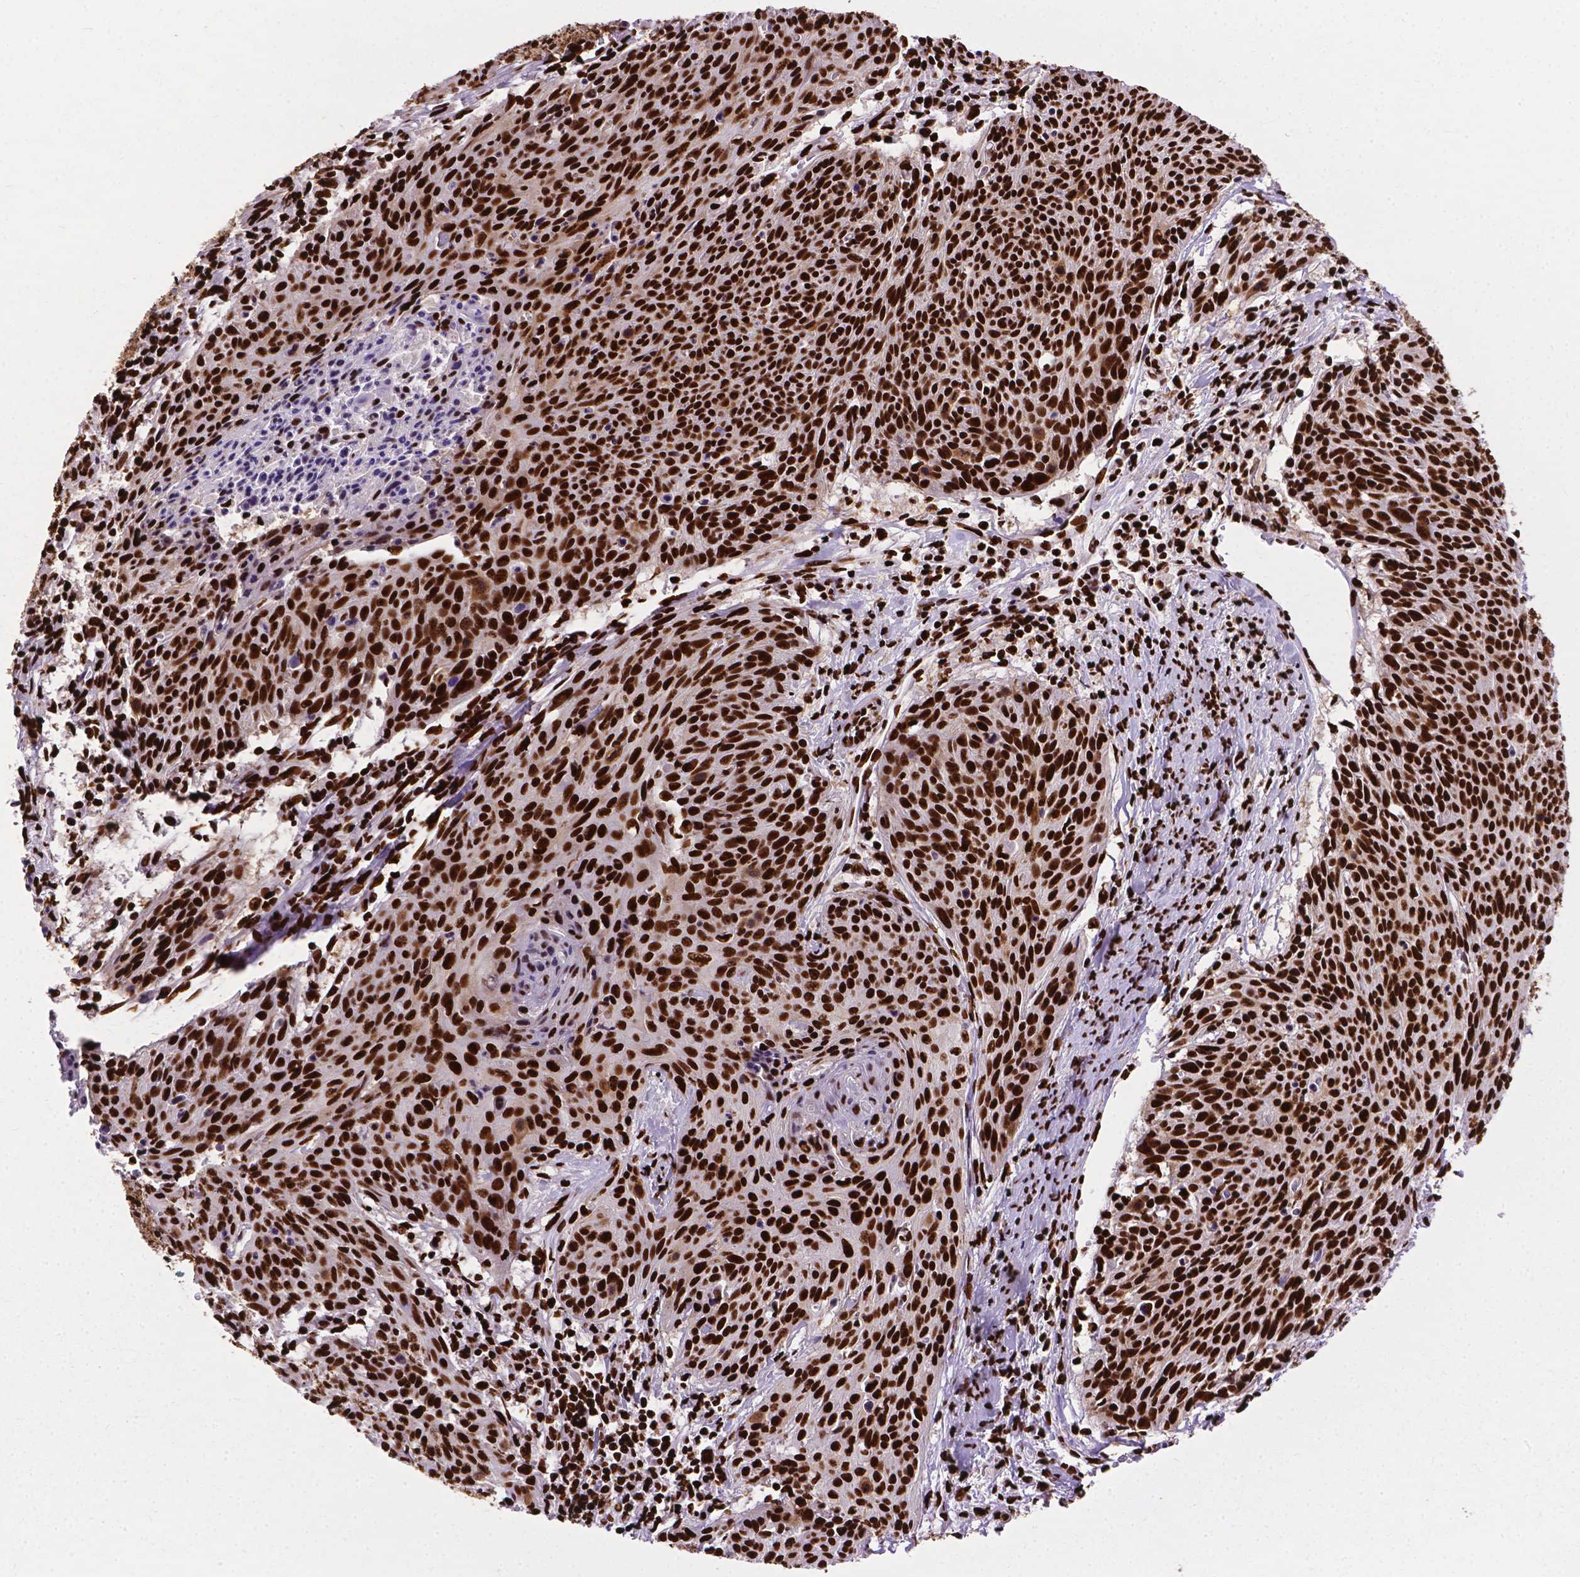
{"staining": {"intensity": "strong", "quantity": ">75%", "location": "nuclear"}, "tissue": "cervical cancer", "cell_type": "Tumor cells", "image_type": "cancer", "snomed": [{"axis": "morphology", "description": "Squamous cell carcinoma, NOS"}, {"axis": "topography", "description": "Cervix"}], "caption": "Human cervical cancer stained with a protein marker reveals strong staining in tumor cells.", "gene": "SMIM5", "patient": {"sex": "female", "age": 45}}